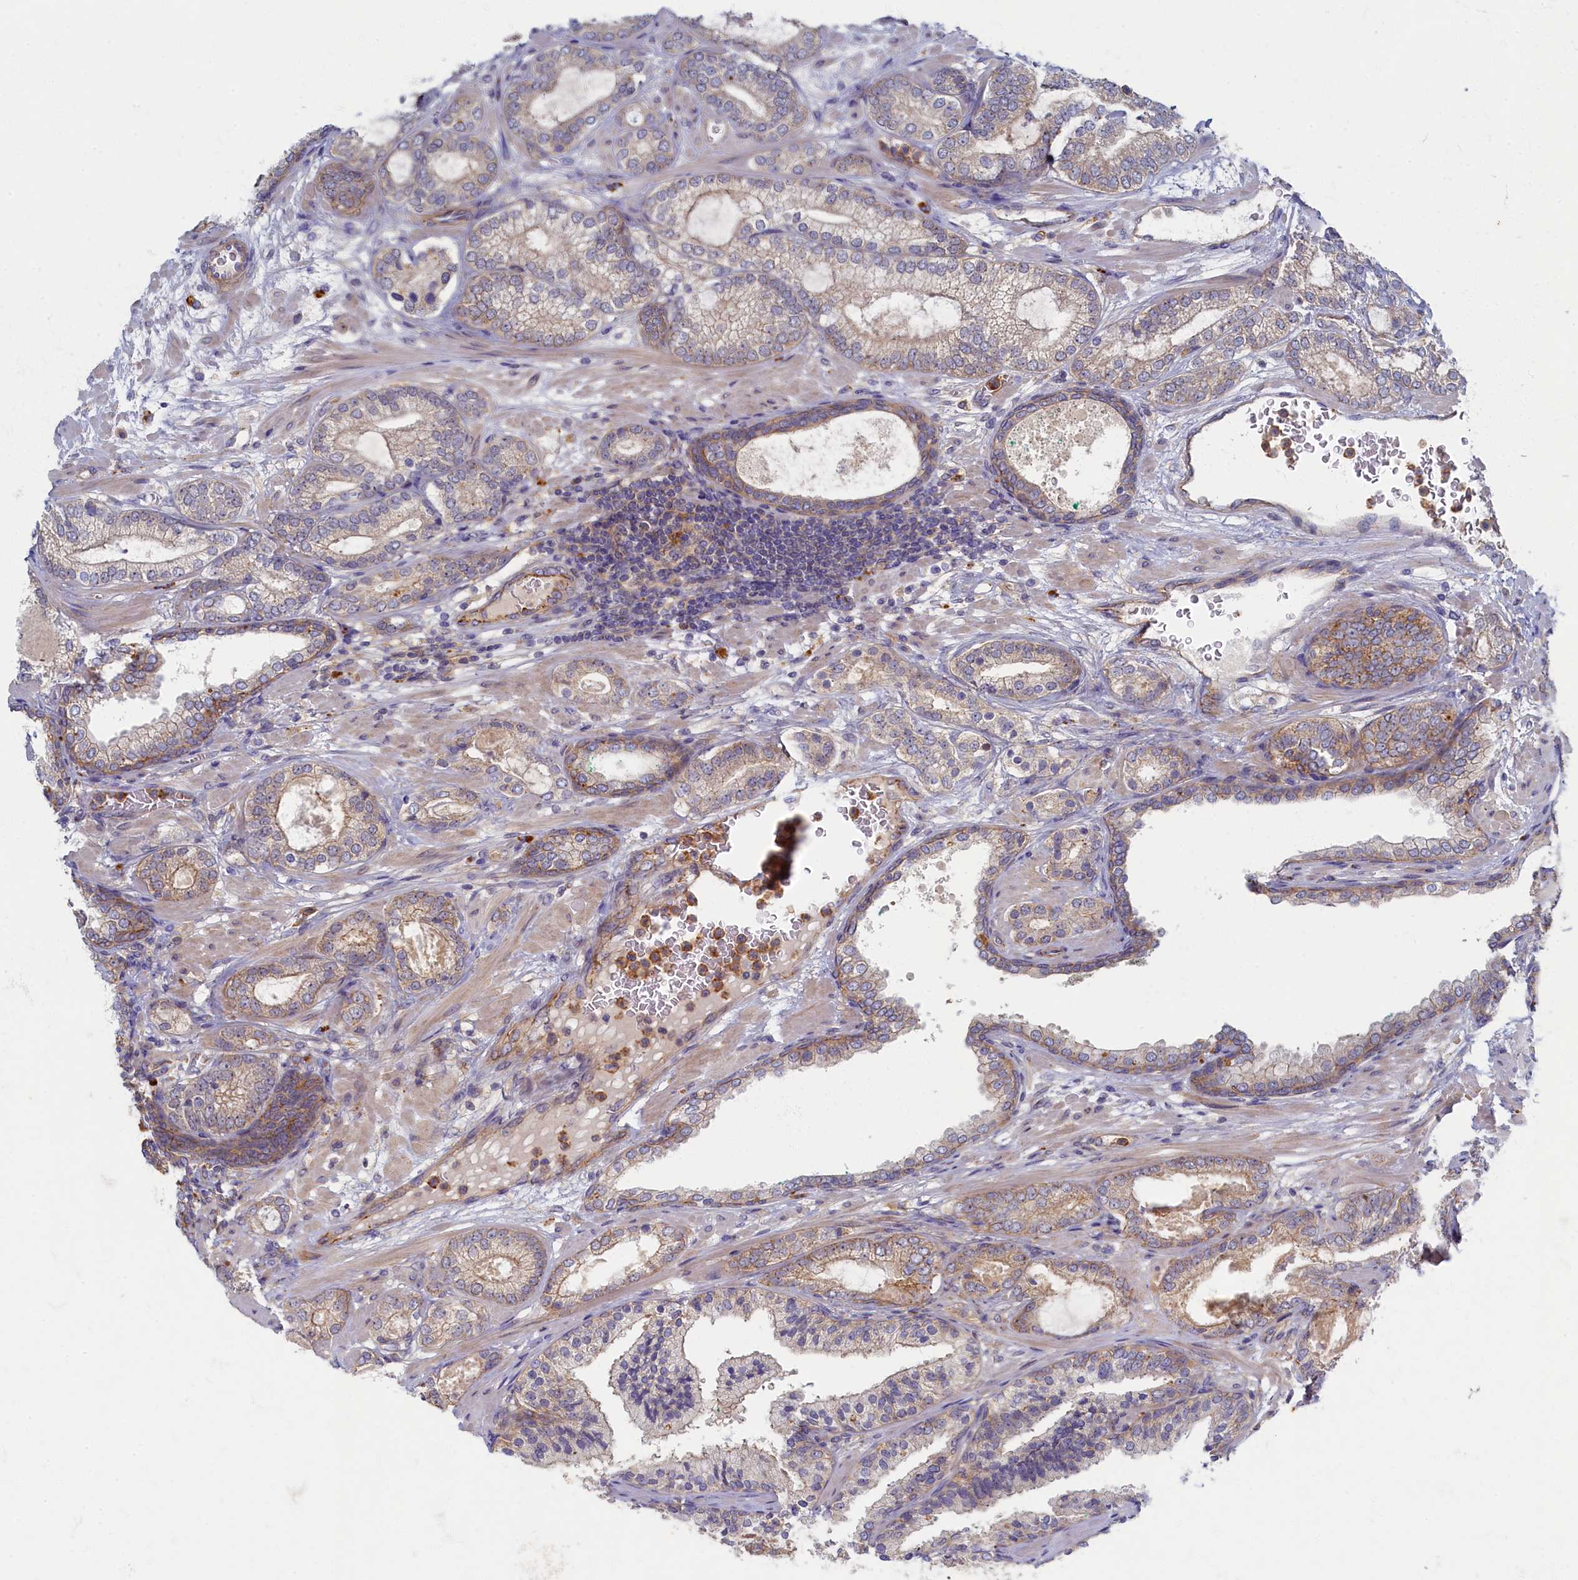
{"staining": {"intensity": "weak", "quantity": "25%-75%", "location": "cytoplasmic/membranous"}, "tissue": "prostate cancer", "cell_type": "Tumor cells", "image_type": "cancer", "snomed": [{"axis": "morphology", "description": "Adenocarcinoma, High grade"}, {"axis": "topography", "description": "Prostate"}], "caption": "High-power microscopy captured an IHC micrograph of prostate cancer, revealing weak cytoplasmic/membranous positivity in approximately 25%-75% of tumor cells.", "gene": "PSMG2", "patient": {"sex": "male", "age": 60}}